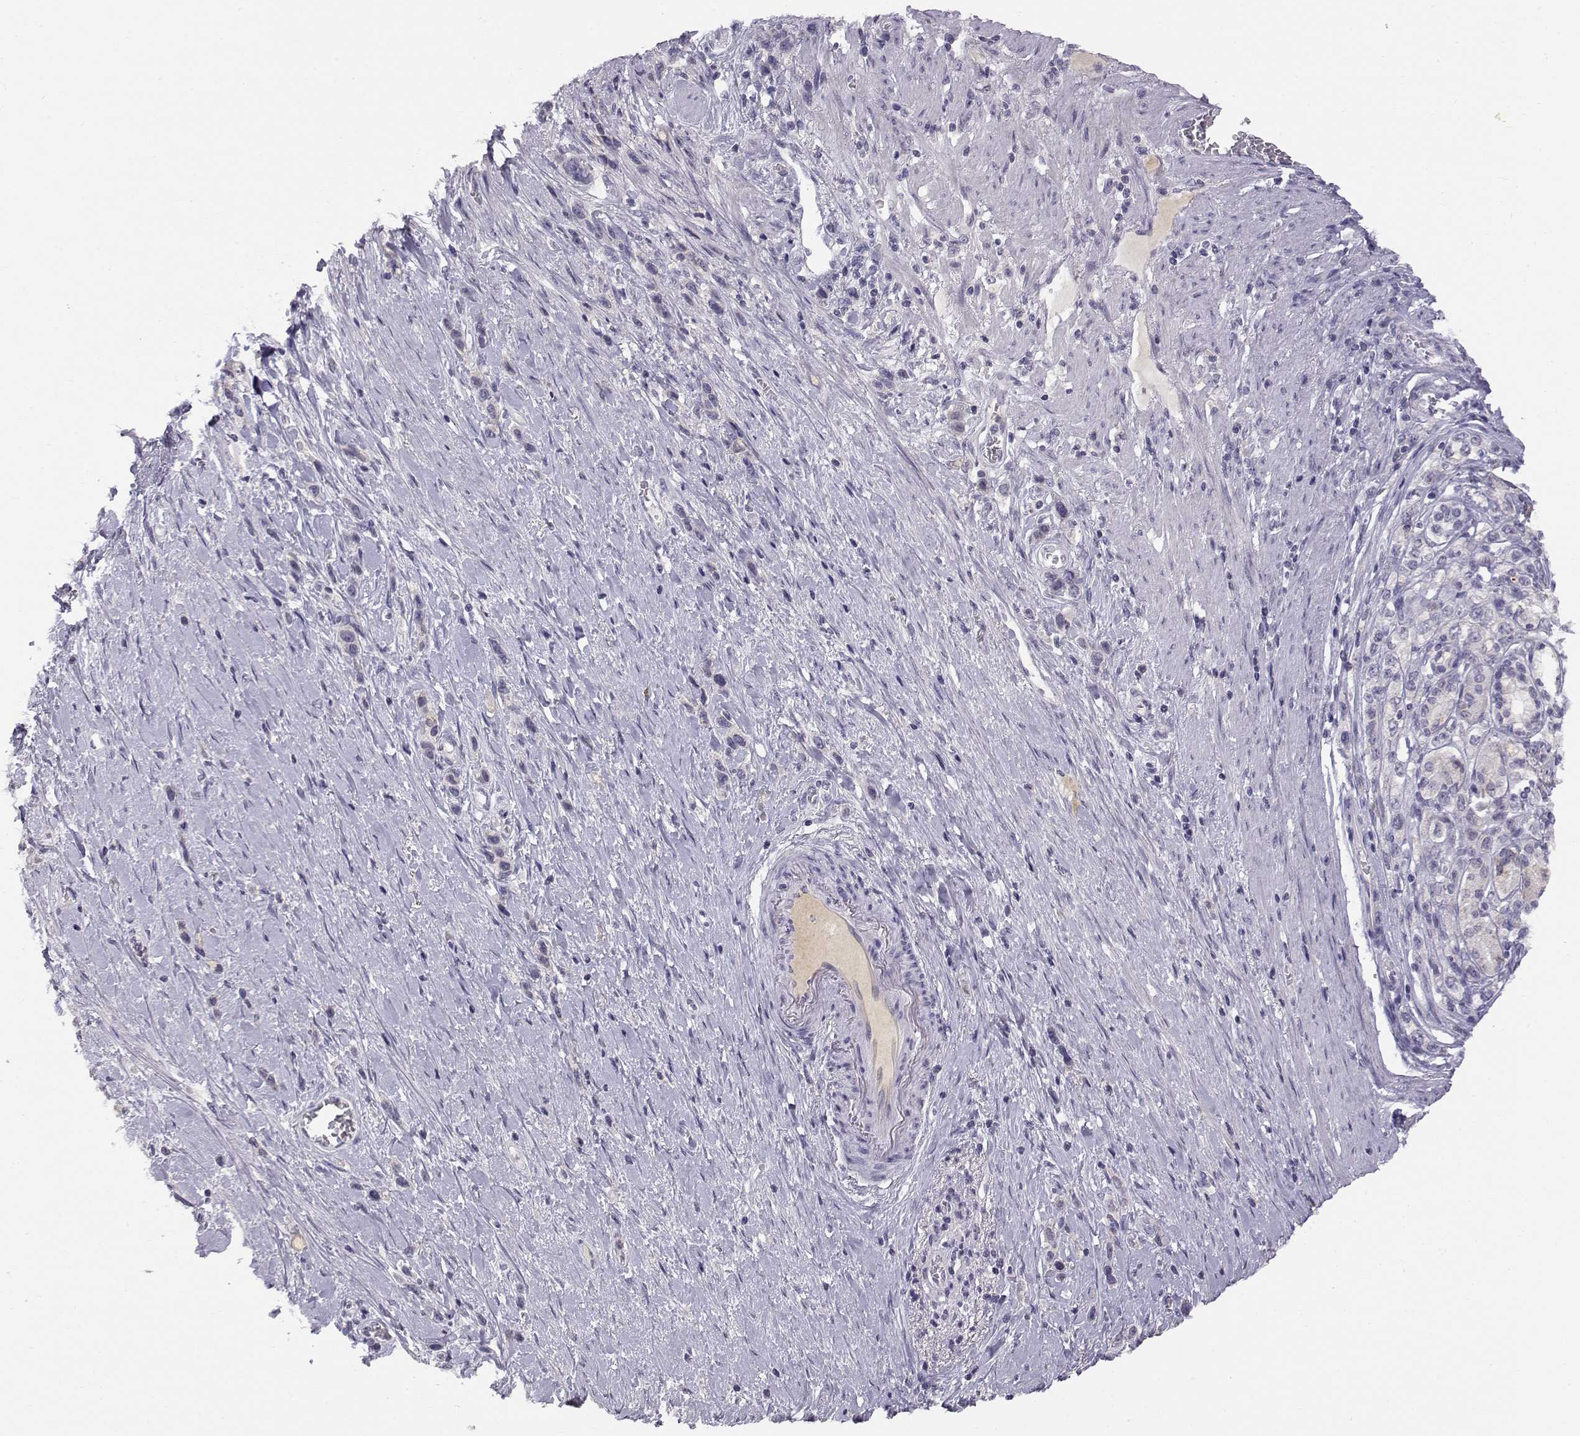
{"staining": {"intensity": "weak", "quantity": "<25%", "location": "cytoplasmic/membranous"}, "tissue": "stomach cancer", "cell_type": "Tumor cells", "image_type": "cancer", "snomed": [{"axis": "morphology", "description": "Normal tissue, NOS"}, {"axis": "morphology", "description": "Adenocarcinoma, NOS"}, {"axis": "morphology", "description": "Adenocarcinoma, High grade"}, {"axis": "topography", "description": "Stomach, upper"}, {"axis": "topography", "description": "Stomach"}], "caption": "A photomicrograph of human stomach cancer (adenocarcinoma) is negative for staining in tumor cells.", "gene": "ACSL6", "patient": {"sex": "female", "age": 65}}